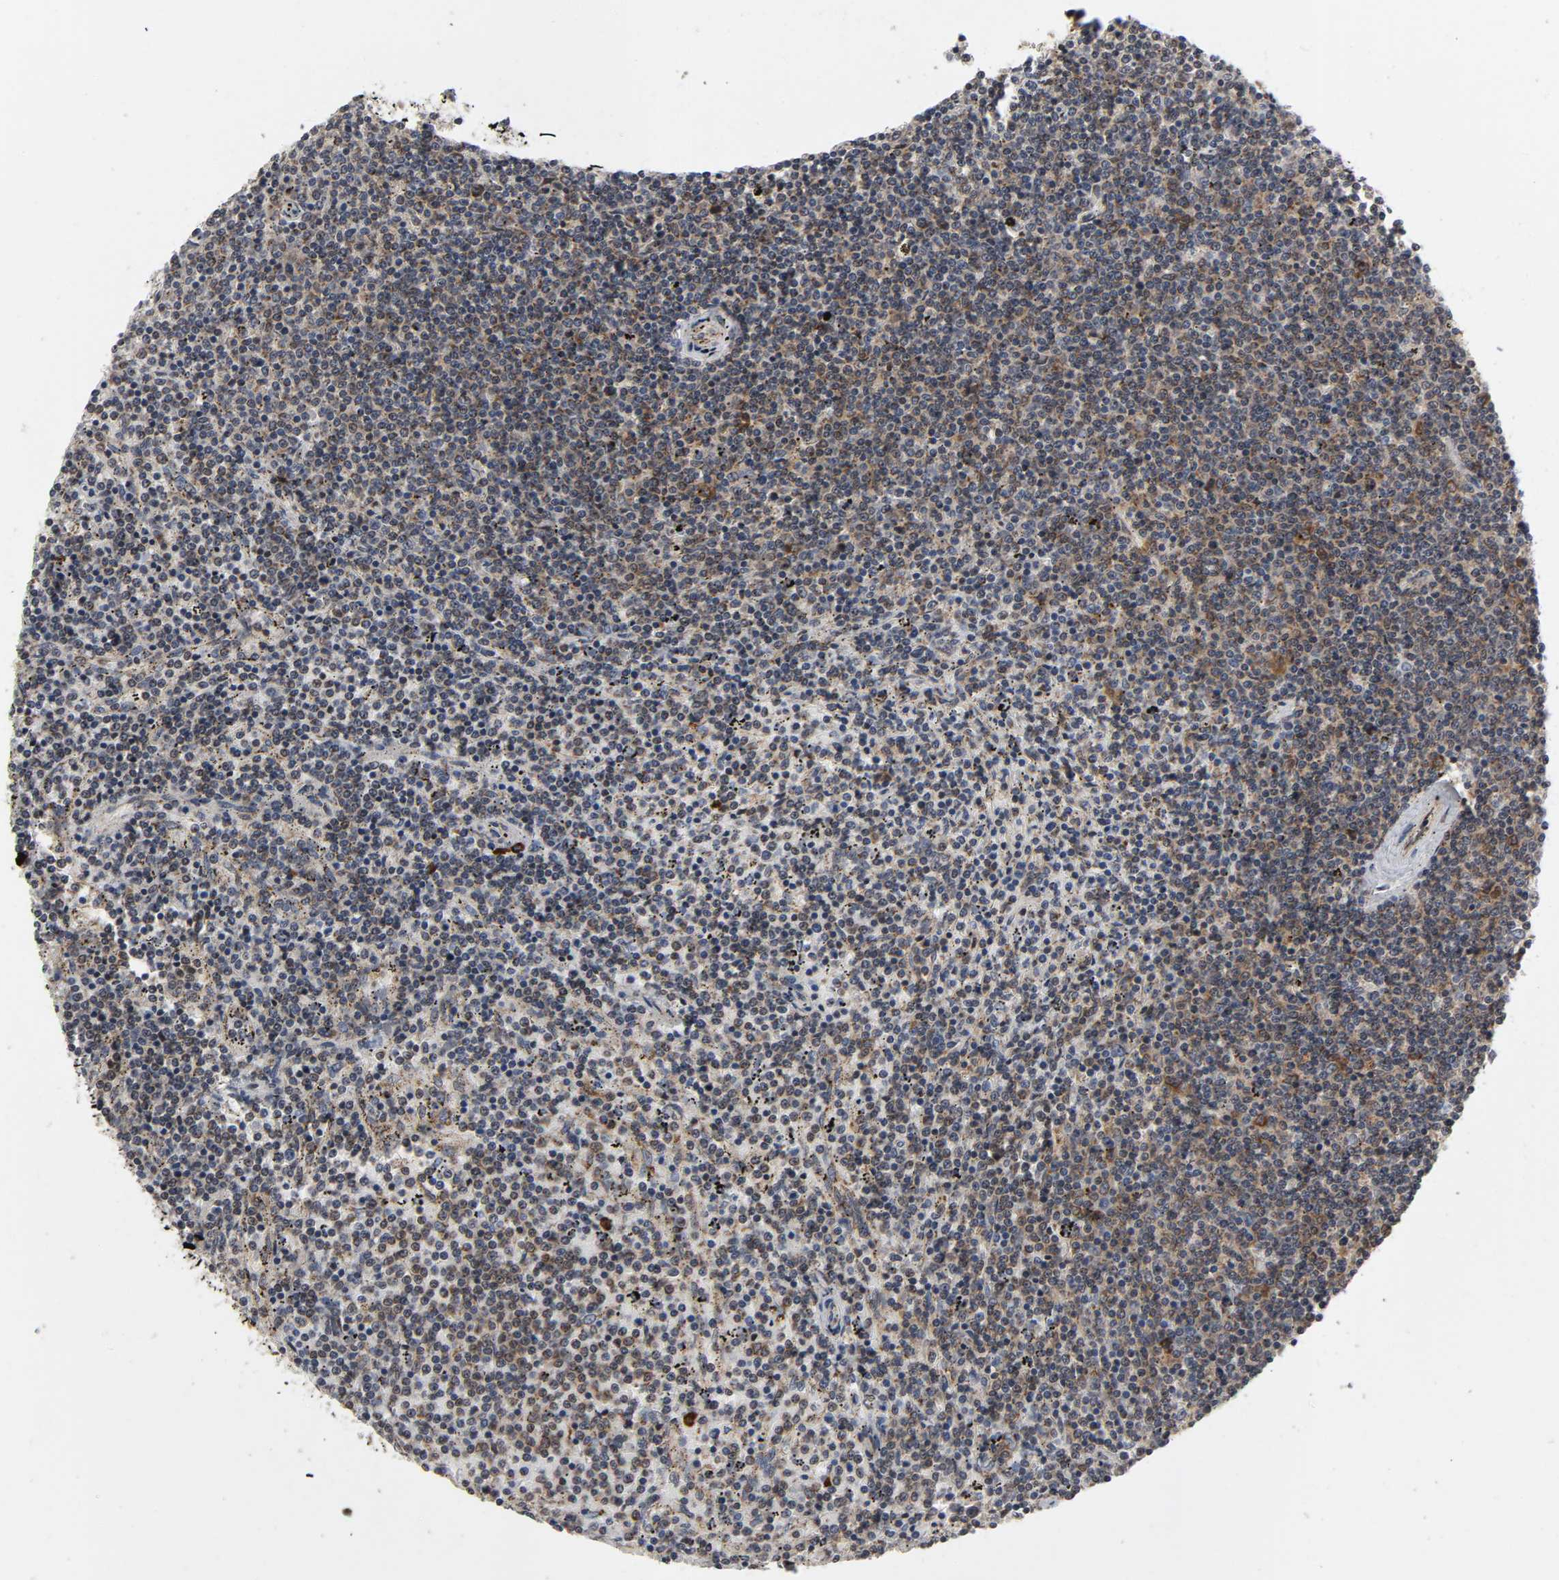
{"staining": {"intensity": "moderate", "quantity": ">75%", "location": "cytoplasmic/membranous"}, "tissue": "lymphoma", "cell_type": "Tumor cells", "image_type": "cancer", "snomed": [{"axis": "morphology", "description": "Malignant lymphoma, non-Hodgkin's type, Low grade"}, {"axis": "topography", "description": "Spleen"}], "caption": "IHC of human lymphoma displays medium levels of moderate cytoplasmic/membranous expression in approximately >75% of tumor cells.", "gene": "SLC30A9", "patient": {"sex": "female", "age": 50}}